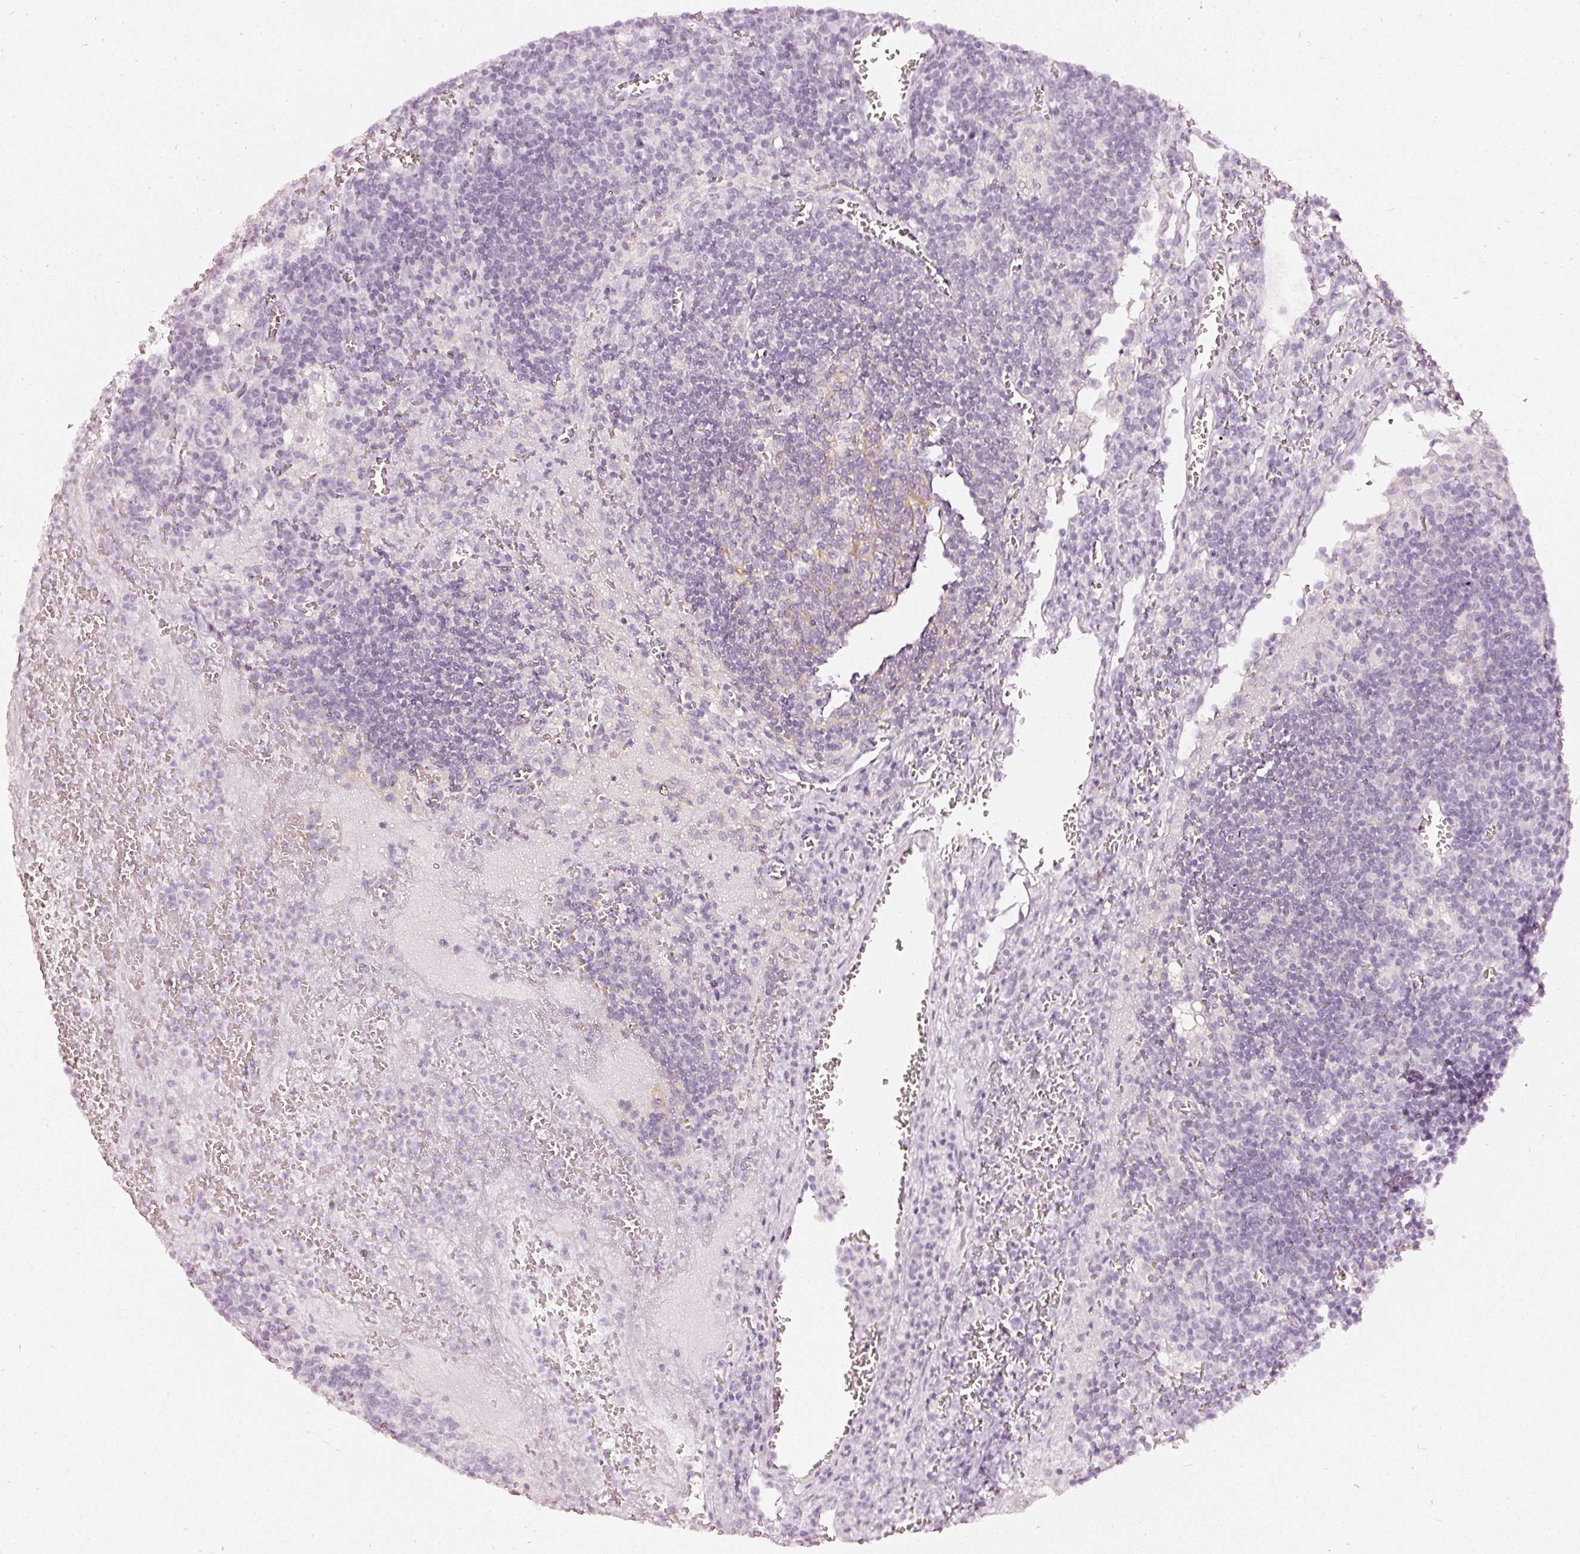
{"staining": {"intensity": "negative", "quantity": "none", "location": "none"}, "tissue": "lymph node", "cell_type": "Germinal center cells", "image_type": "normal", "snomed": [{"axis": "morphology", "description": "Normal tissue, NOS"}, {"axis": "topography", "description": "Lymph node"}], "caption": "Human lymph node stained for a protein using immunohistochemistry displays no staining in germinal center cells.", "gene": "CNP", "patient": {"sex": "male", "age": 50}}